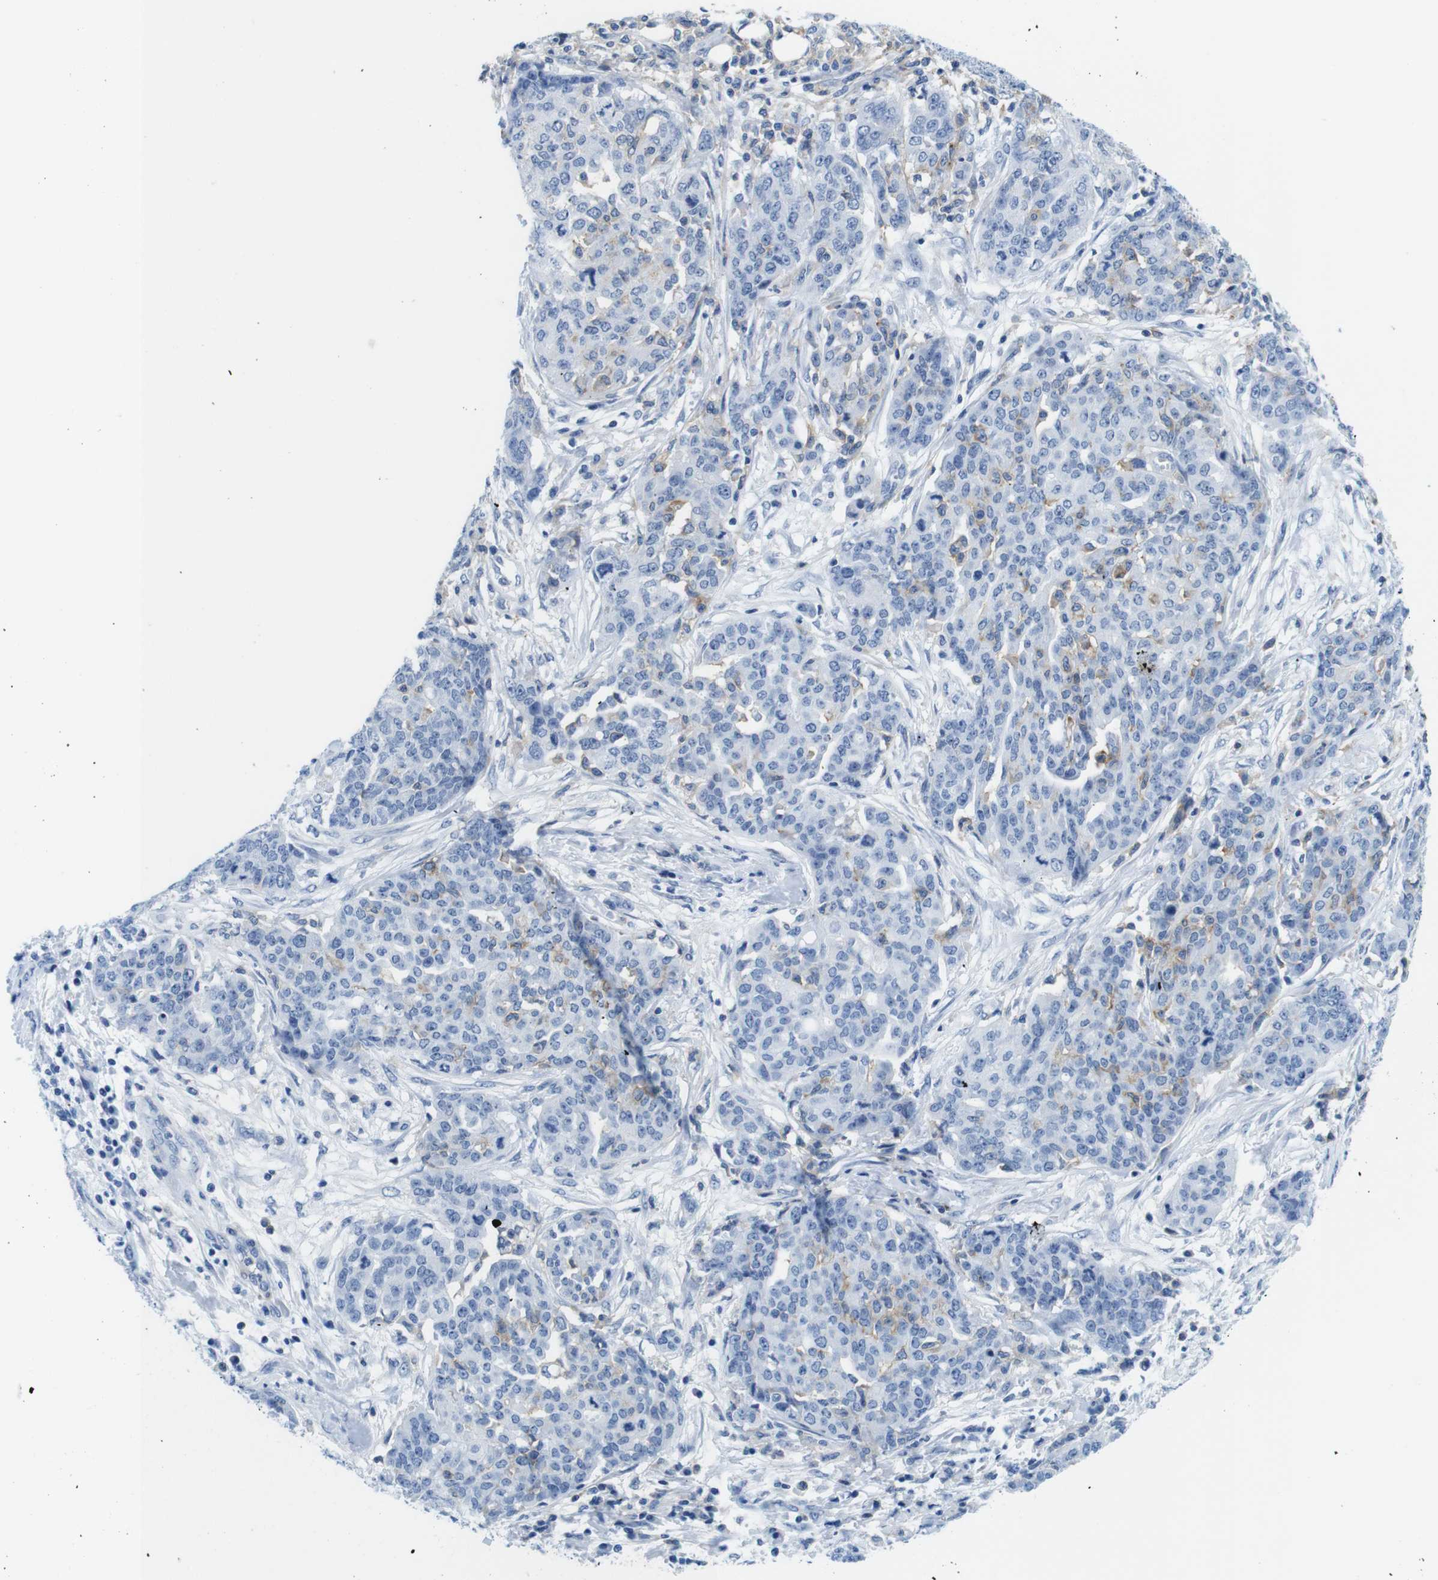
{"staining": {"intensity": "negative", "quantity": "none", "location": "none"}, "tissue": "ovarian cancer", "cell_type": "Tumor cells", "image_type": "cancer", "snomed": [{"axis": "morphology", "description": "Cystadenocarcinoma, serous, NOS"}, {"axis": "topography", "description": "Soft tissue"}, {"axis": "topography", "description": "Ovary"}], "caption": "Human ovarian serous cystadenocarcinoma stained for a protein using immunohistochemistry (IHC) demonstrates no expression in tumor cells.", "gene": "CD300C", "patient": {"sex": "female", "age": 57}}